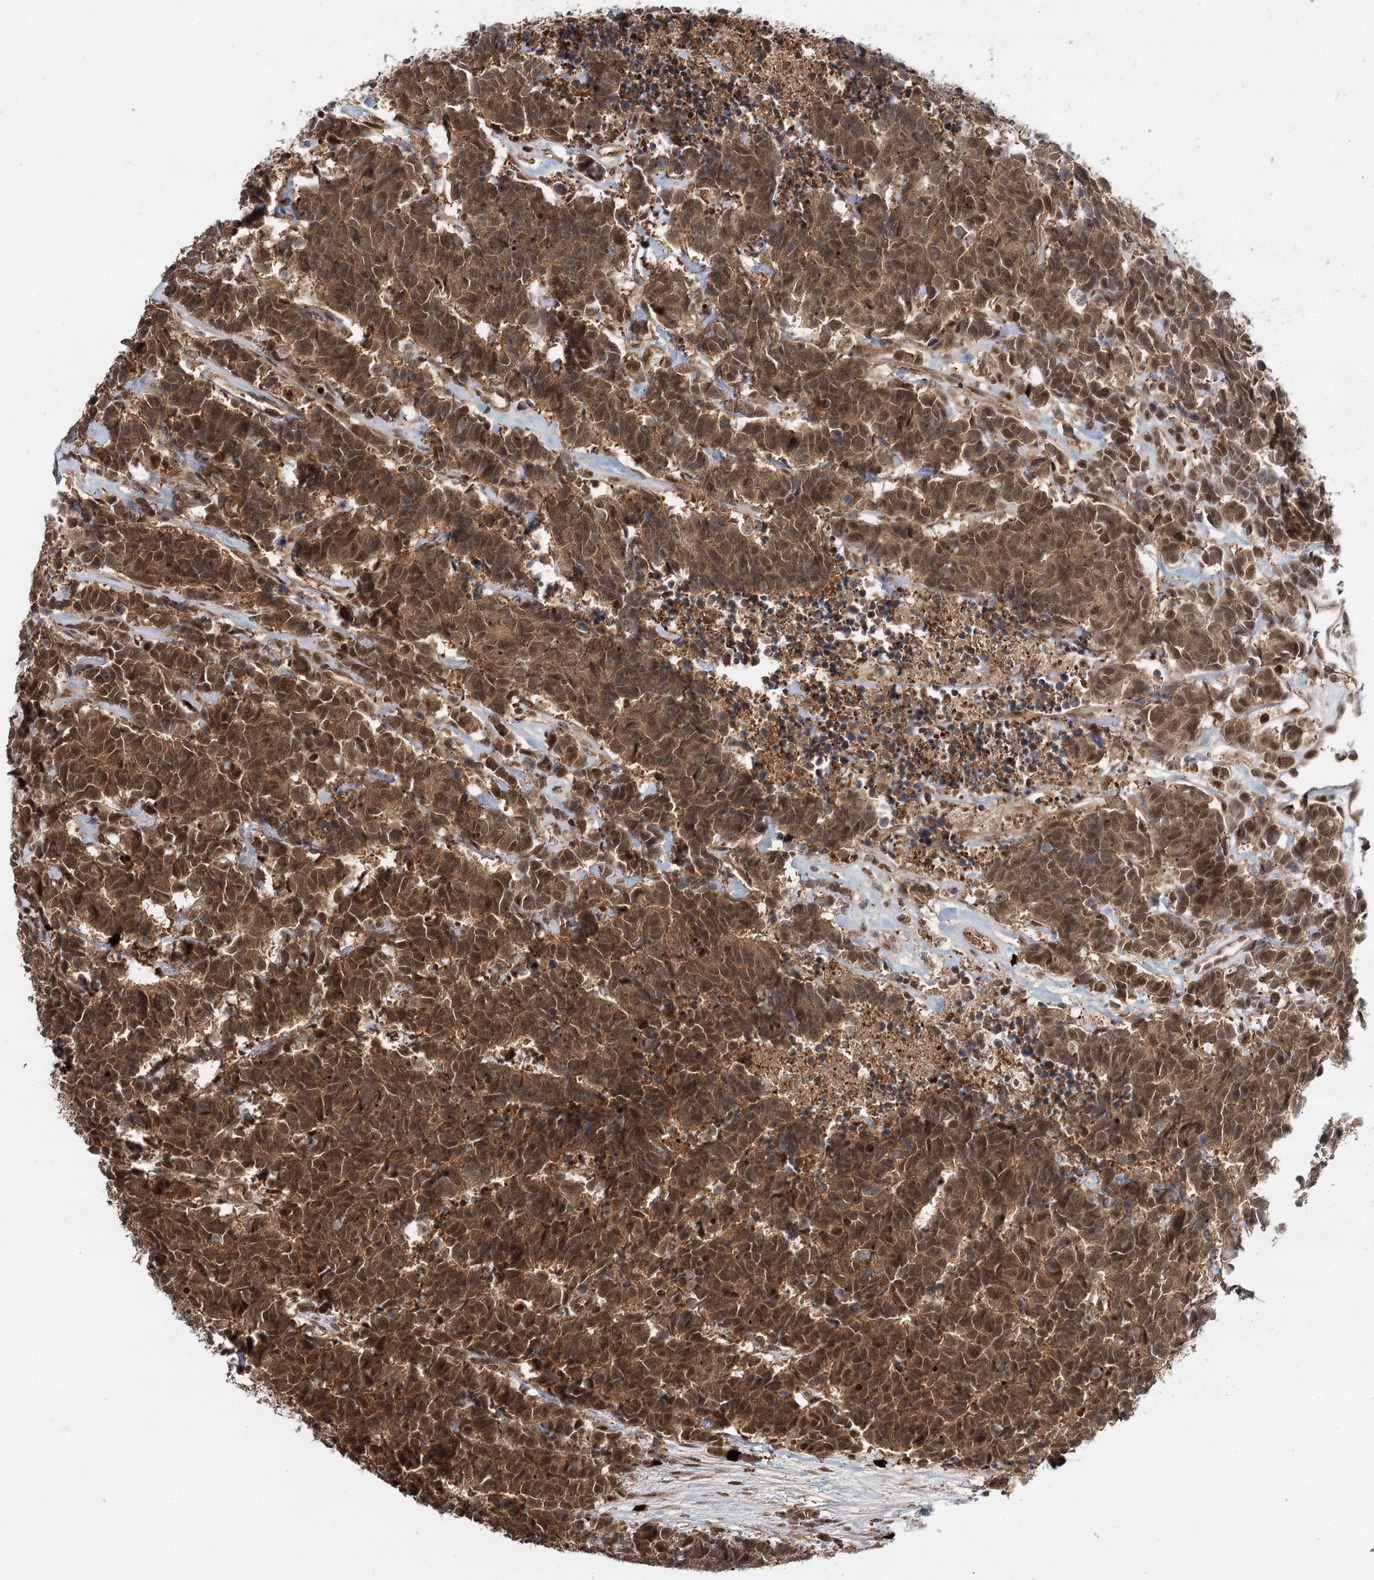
{"staining": {"intensity": "moderate", "quantity": ">75%", "location": "cytoplasmic/membranous,nuclear"}, "tissue": "carcinoid", "cell_type": "Tumor cells", "image_type": "cancer", "snomed": [{"axis": "morphology", "description": "Carcinoma, NOS"}, {"axis": "morphology", "description": "Carcinoid, malignant, NOS"}, {"axis": "topography", "description": "Urinary bladder"}], "caption": "Immunohistochemical staining of human carcinoid demonstrates medium levels of moderate cytoplasmic/membranous and nuclear protein staining in about >75% of tumor cells.", "gene": "N6AMT1", "patient": {"sex": "male", "age": 57}}